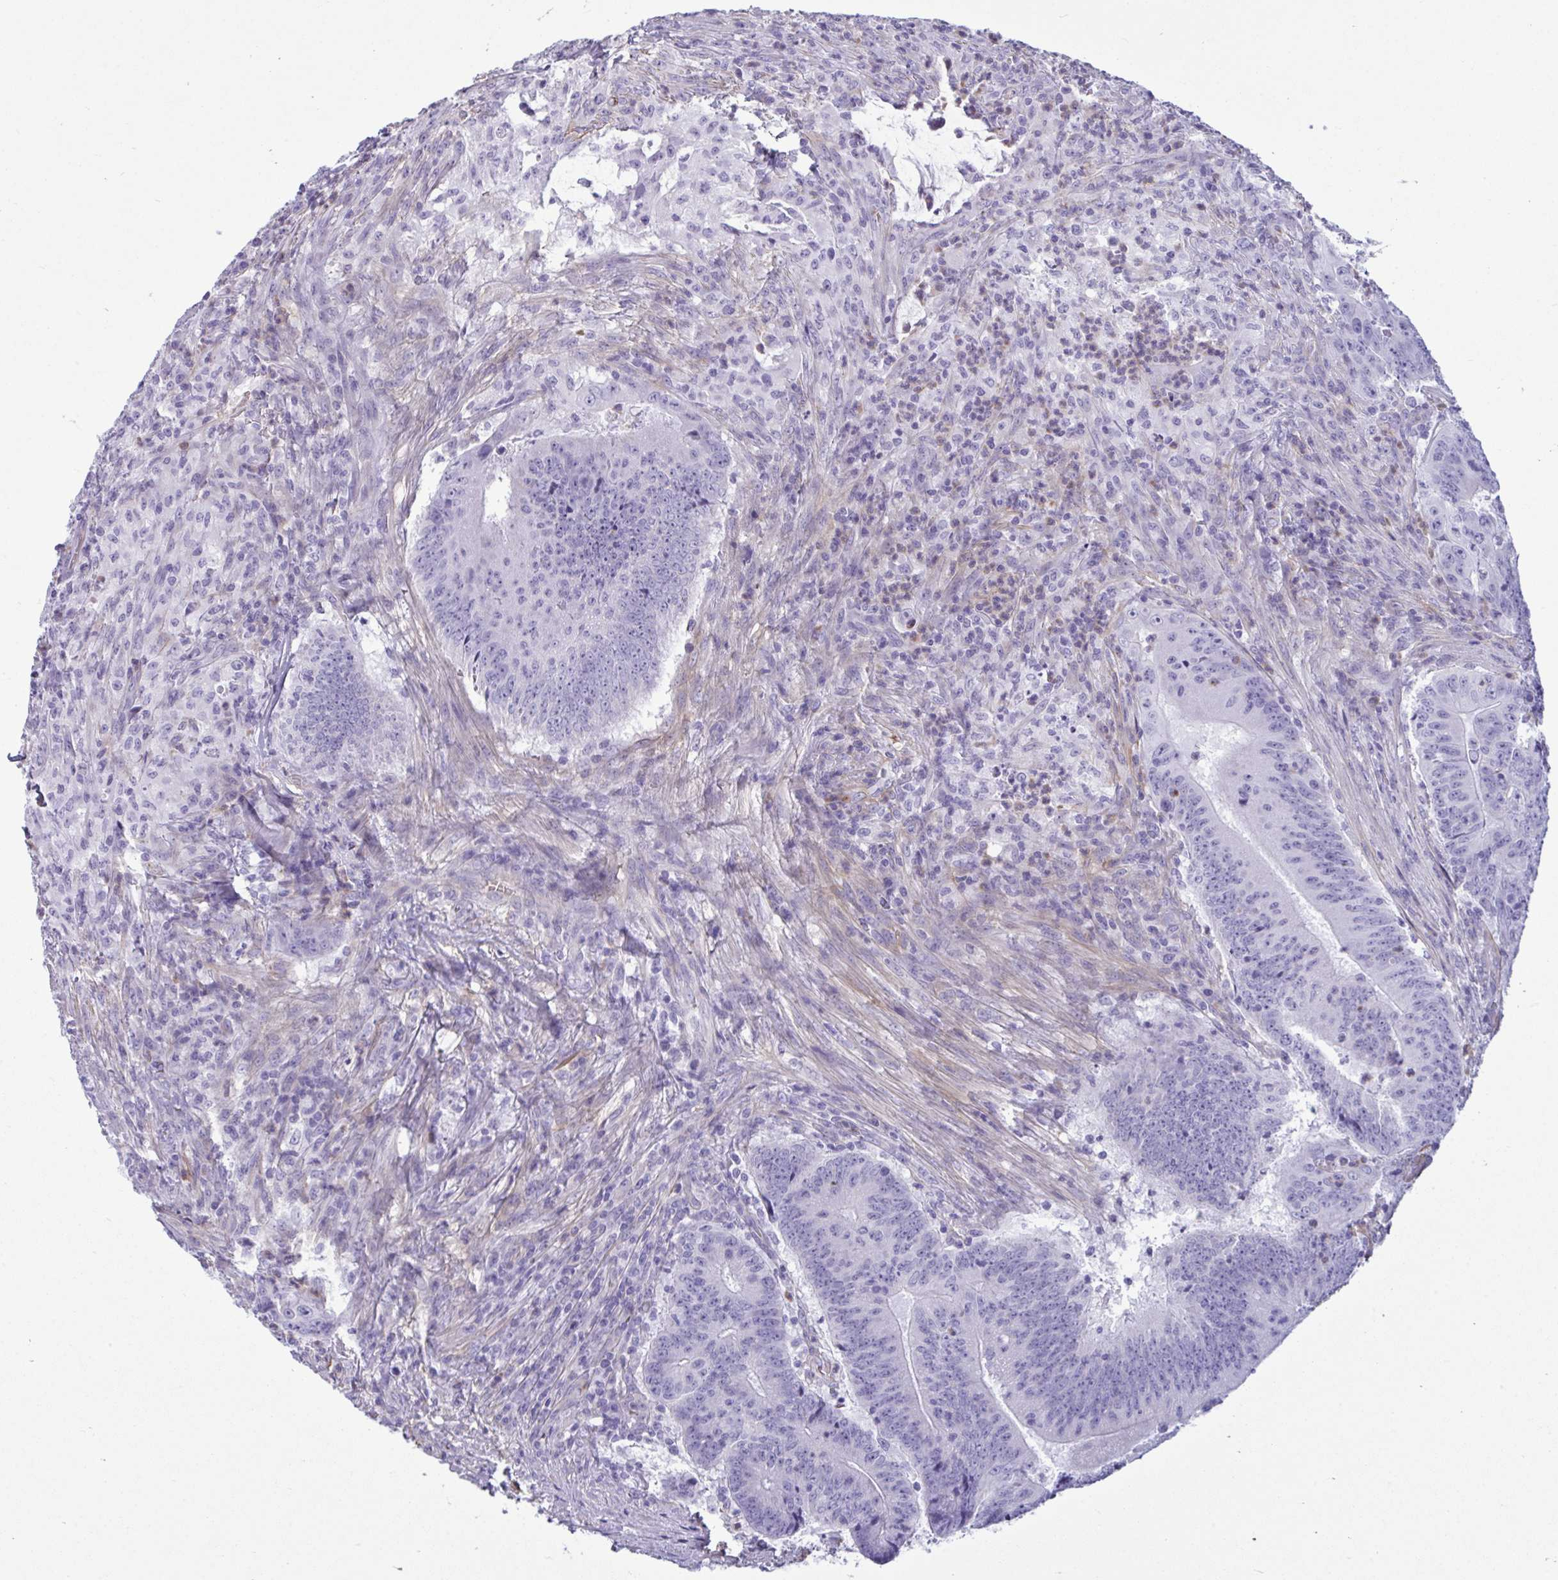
{"staining": {"intensity": "negative", "quantity": "none", "location": "none"}, "tissue": "colorectal cancer", "cell_type": "Tumor cells", "image_type": "cancer", "snomed": [{"axis": "morphology", "description": "Adenocarcinoma, NOS"}, {"axis": "topography", "description": "Colon"}], "caption": "Immunohistochemistry photomicrograph of adenocarcinoma (colorectal) stained for a protein (brown), which demonstrates no positivity in tumor cells. (Stains: DAB IHC with hematoxylin counter stain, Microscopy: brightfield microscopy at high magnification).", "gene": "MYH10", "patient": {"sex": "female", "age": 87}}